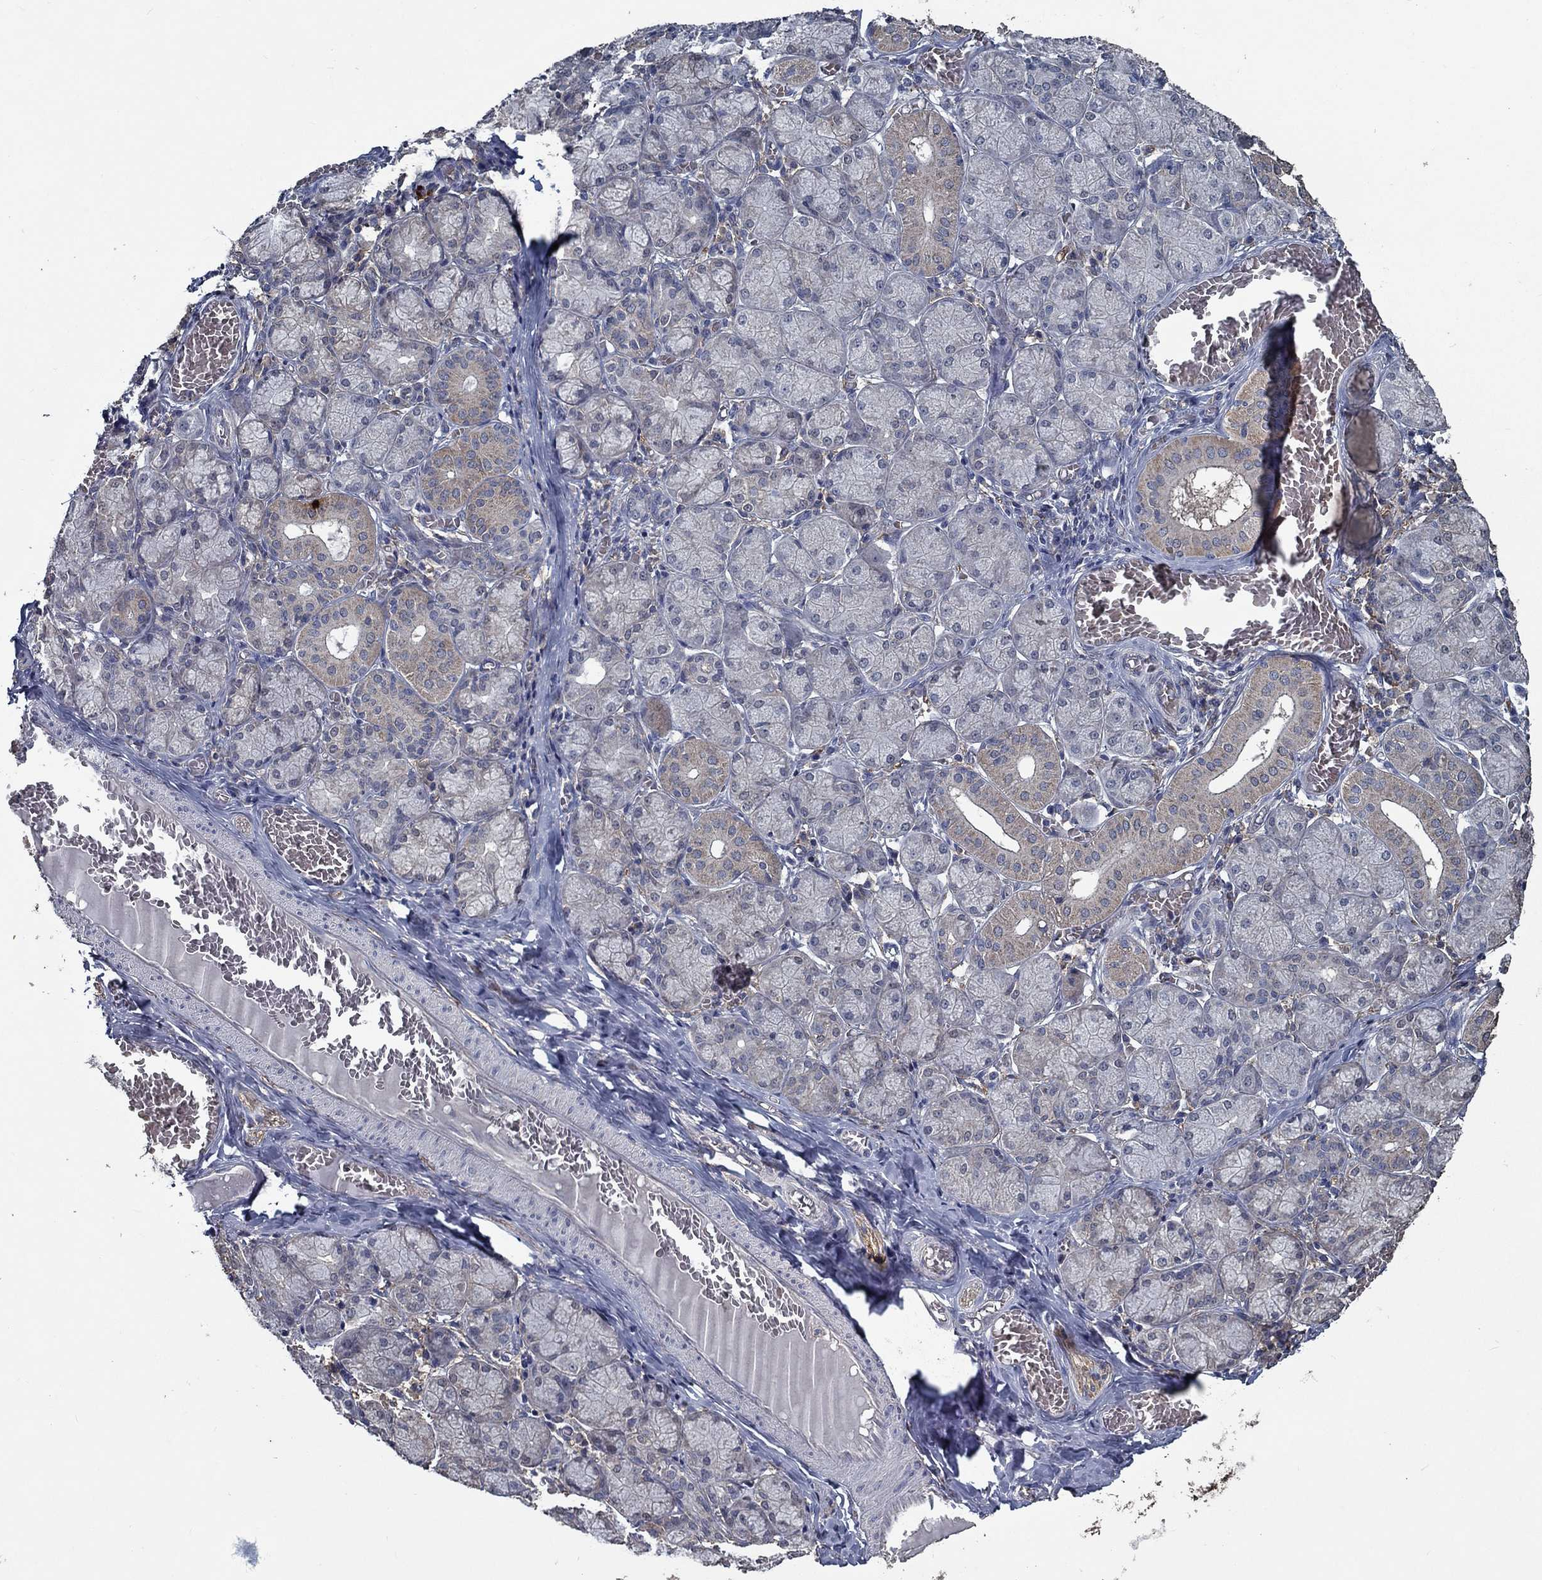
{"staining": {"intensity": "moderate", "quantity": "<25%", "location": "cytoplasmic/membranous"}, "tissue": "salivary gland", "cell_type": "Glandular cells", "image_type": "normal", "snomed": [{"axis": "morphology", "description": "Normal tissue, NOS"}, {"axis": "topography", "description": "Salivary gland"}, {"axis": "topography", "description": "Peripheral nerve tissue"}], "caption": "Salivary gland stained for a protein exhibits moderate cytoplasmic/membranous positivity in glandular cells. The protein is stained brown, and the nuclei are stained in blue (DAB (3,3'-diaminobenzidine) IHC with brightfield microscopy, high magnification).", "gene": "SLC44A1", "patient": {"sex": "female", "age": 24}}